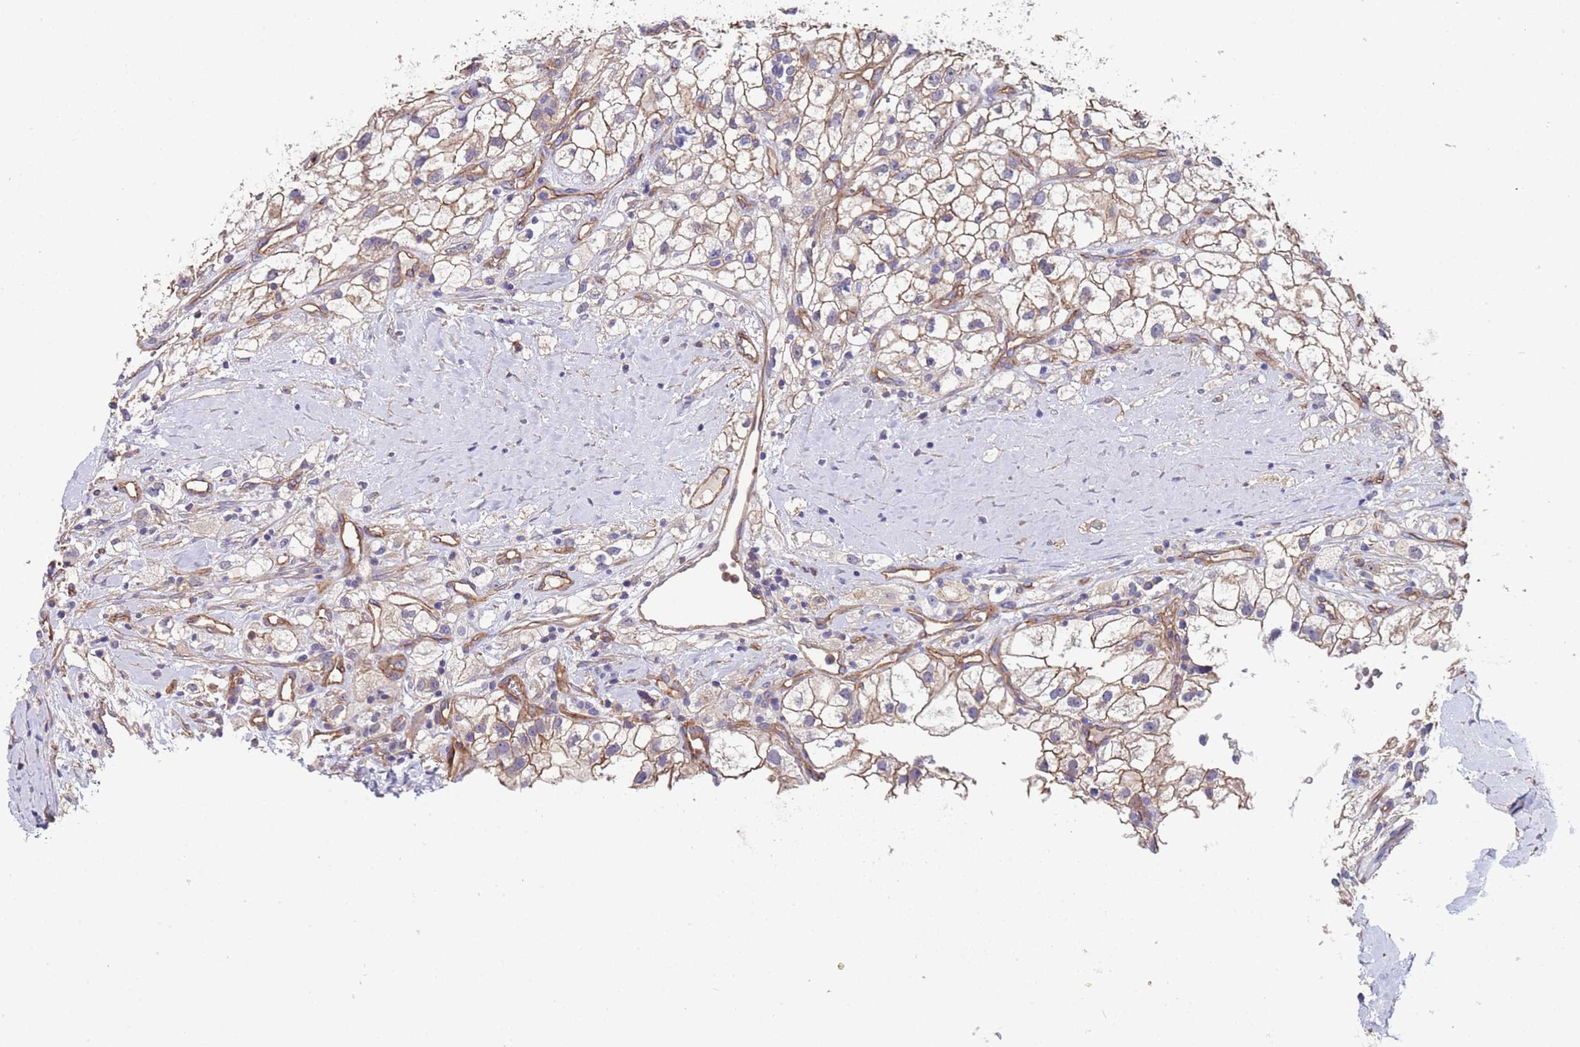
{"staining": {"intensity": "moderate", "quantity": ">75%", "location": "cytoplasmic/membranous"}, "tissue": "renal cancer", "cell_type": "Tumor cells", "image_type": "cancer", "snomed": [{"axis": "morphology", "description": "Adenocarcinoma, NOS"}, {"axis": "topography", "description": "Kidney"}], "caption": "Renal cancer stained with a protein marker displays moderate staining in tumor cells.", "gene": "ZNF248", "patient": {"sex": "male", "age": 59}}